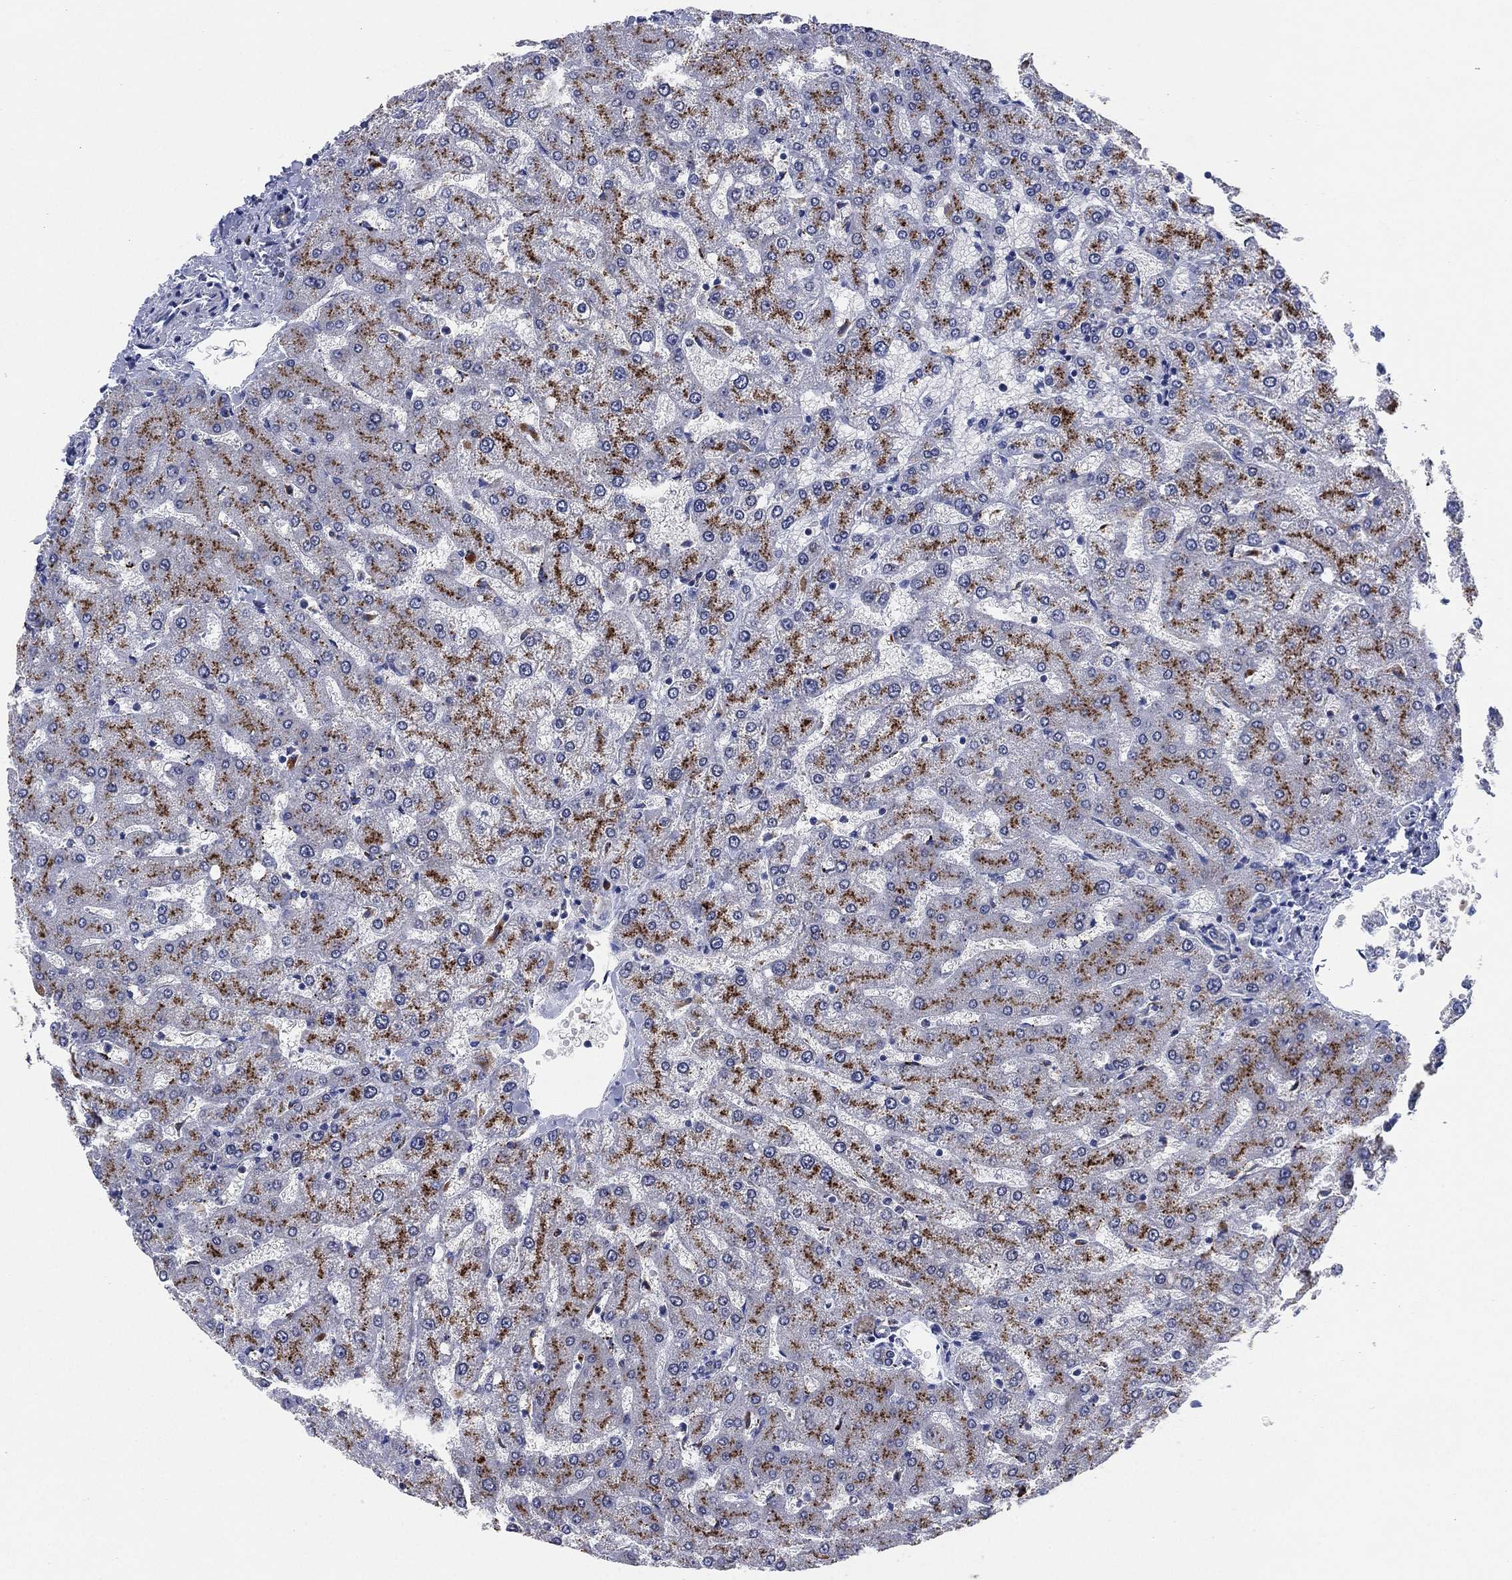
{"staining": {"intensity": "negative", "quantity": "none", "location": "none"}, "tissue": "liver", "cell_type": "Cholangiocytes", "image_type": "normal", "snomed": [{"axis": "morphology", "description": "Normal tissue, NOS"}, {"axis": "topography", "description": "Liver"}], "caption": "DAB immunohistochemical staining of unremarkable human liver demonstrates no significant positivity in cholangiocytes.", "gene": "GALNS", "patient": {"sex": "female", "age": 54}}